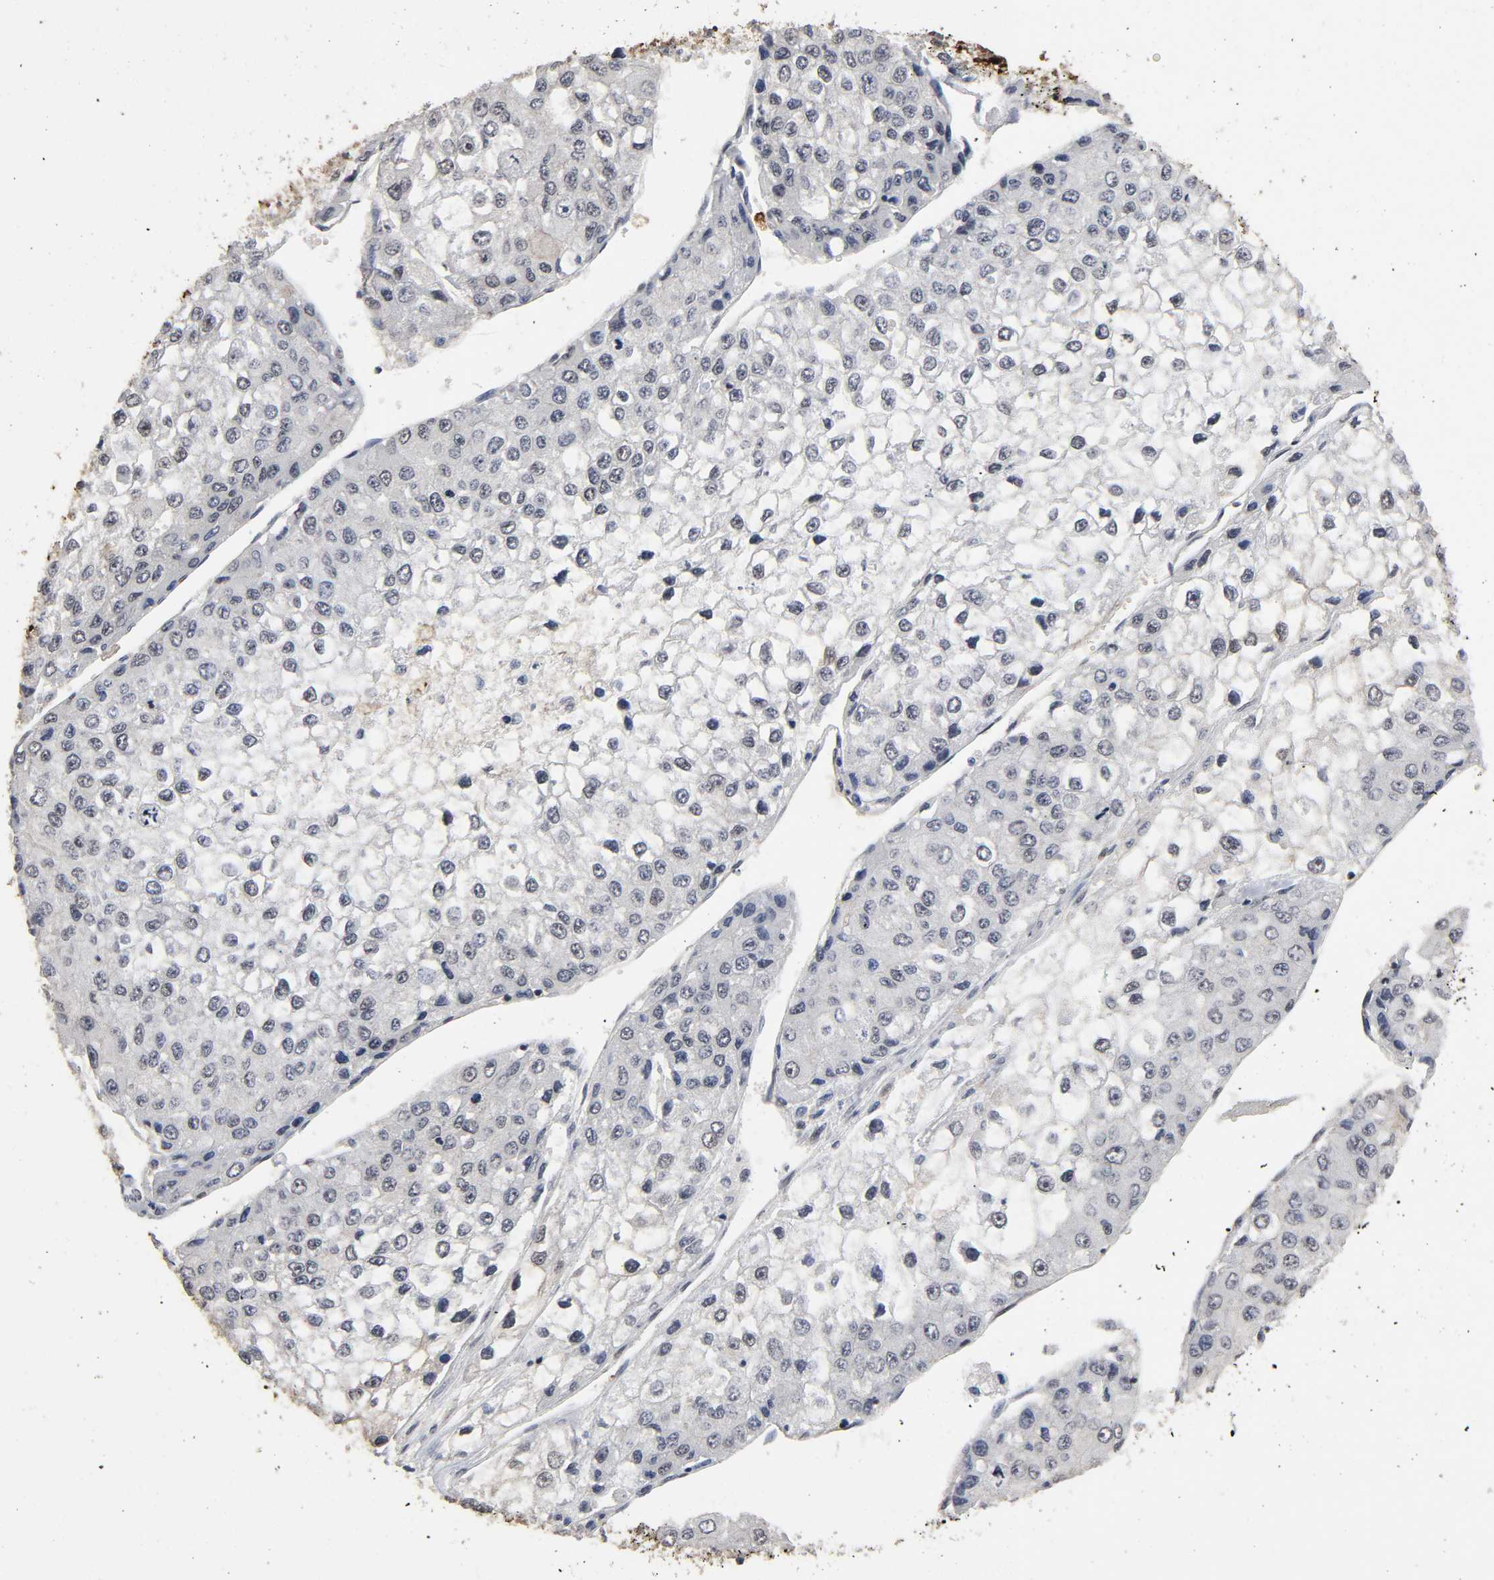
{"staining": {"intensity": "weak", "quantity": "25%-75%", "location": "cytoplasmic/membranous"}, "tissue": "liver cancer", "cell_type": "Tumor cells", "image_type": "cancer", "snomed": [{"axis": "morphology", "description": "Carcinoma, Hepatocellular, NOS"}, {"axis": "topography", "description": "Liver"}], "caption": "Liver cancer (hepatocellular carcinoma) stained for a protein (brown) exhibits weak cytoplasmic/membranous positive expression in about 25%-75% of tumor cells.", "gene": "AHNAK2", "patient": {"sex": "female", "age": 66}}